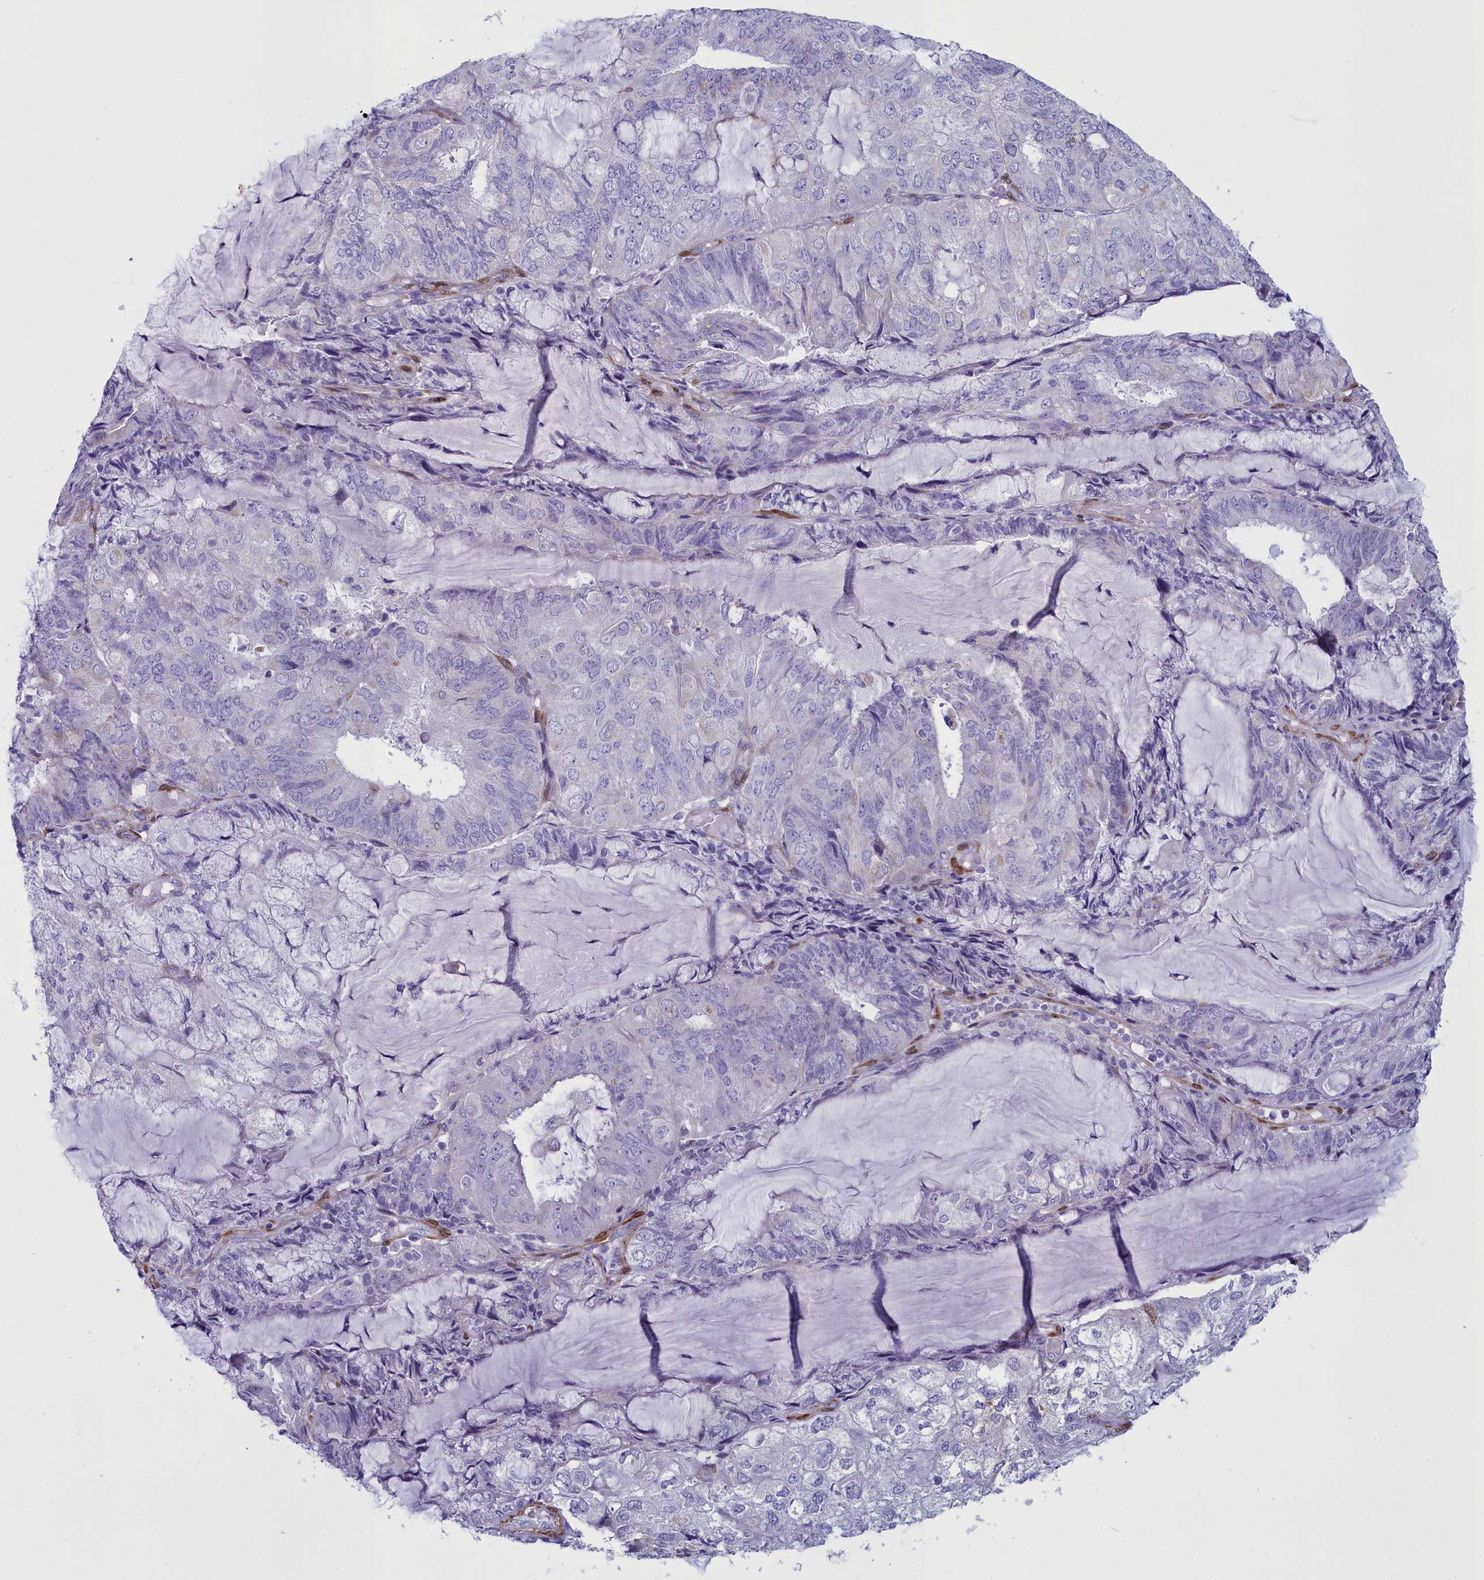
{"staining": {"intensity": "negative", "quantity": "none", "location": "none"}, "tissue": "endometrial cancer", "cell_type": "Tumor cells", "image_type": "cancer", "snomed": [{"axis": "morphology", "description": "Adenocarcinoma, NOS"}, {"axis": "topography", "description": "Endometrium"}], "caption": "This is a photomicrograph of IHC staining of endometrial adenocarcinoma, which shows no positivity in tumor cells.", "gene": "PPP1R14A", "patient": {"sex": "female", "age": 81}}